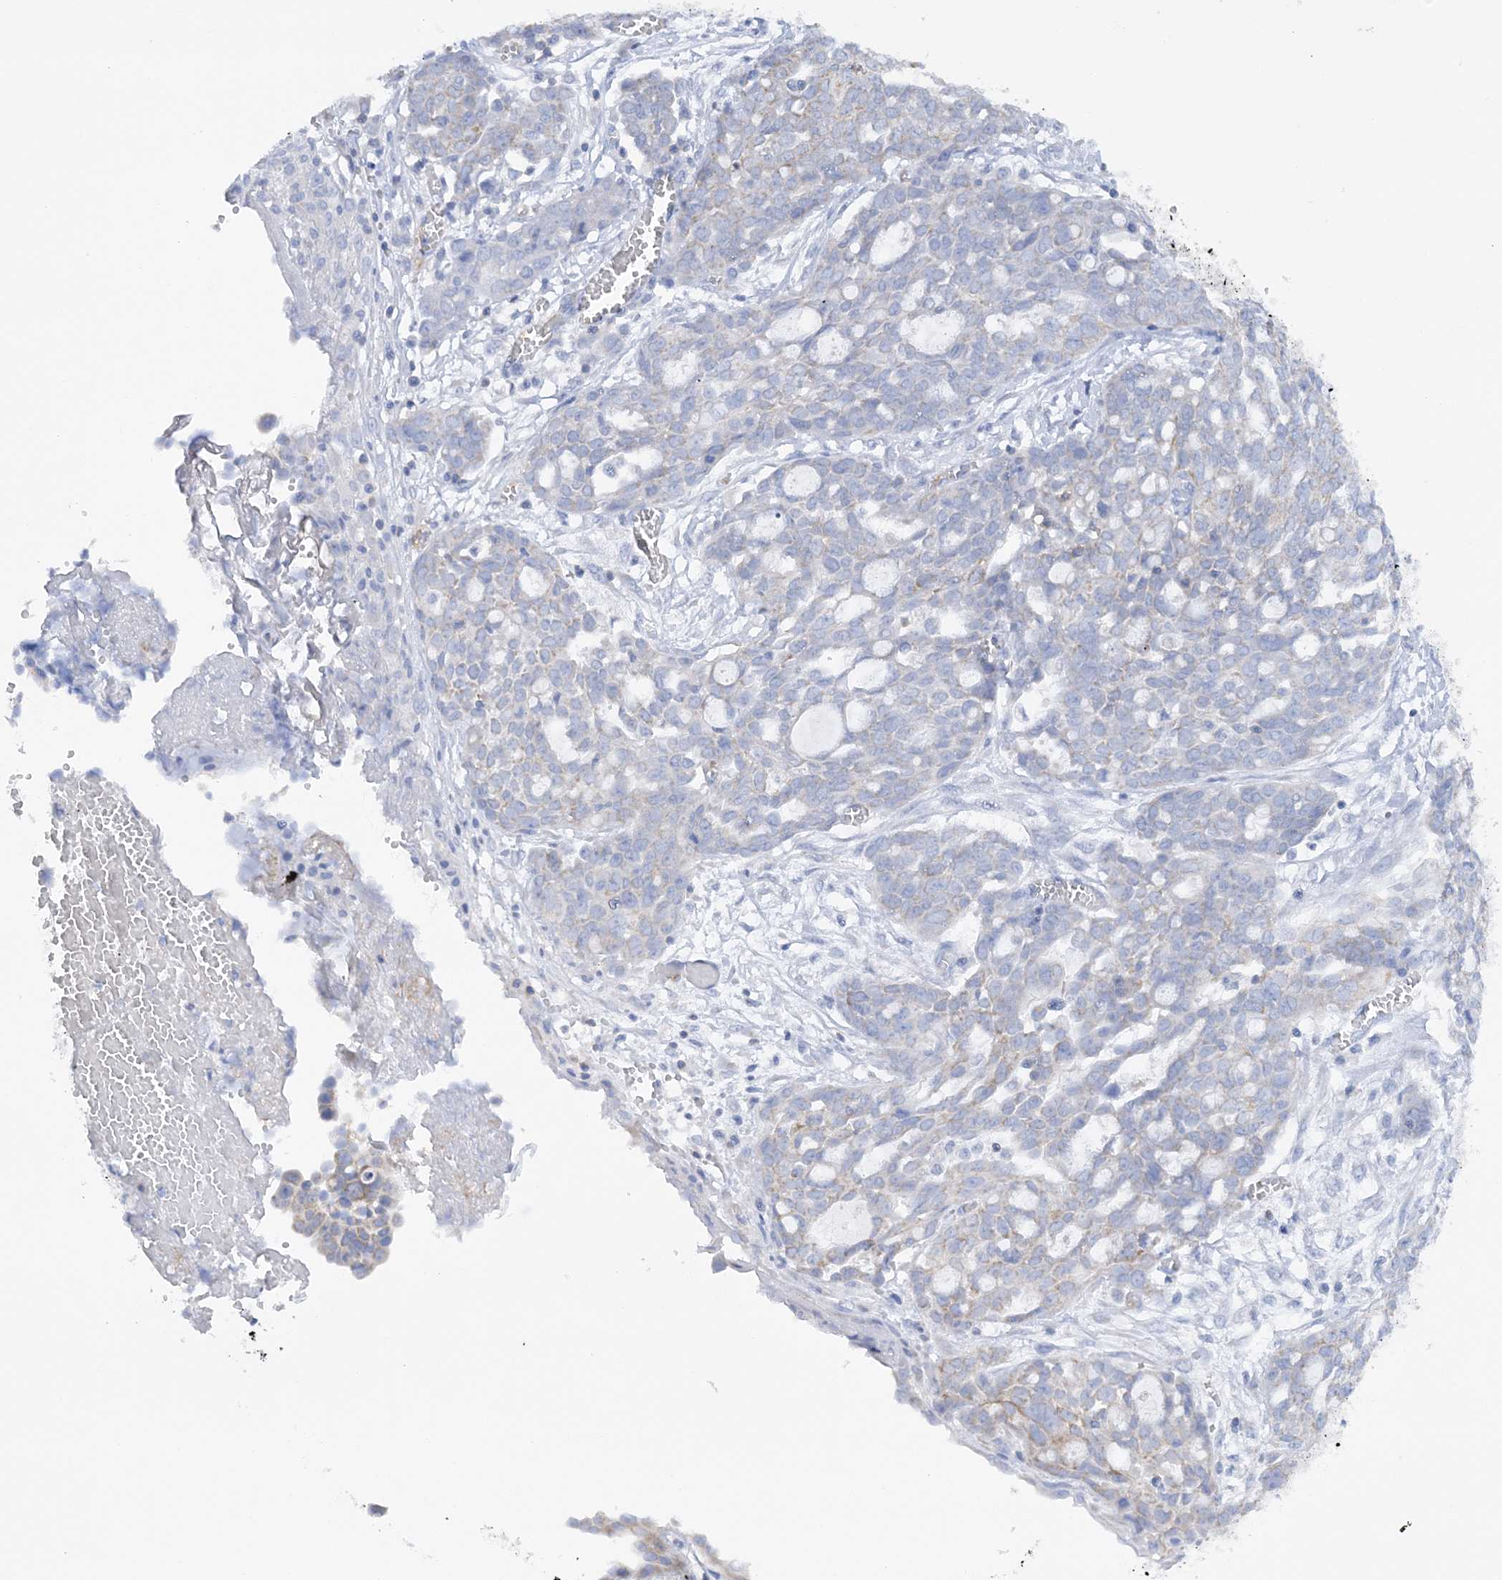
{"staining": {"intensity": "negative", "quantity": "none", "location": "none"}, "tissue": "ovarian cancer", "cell_type": "Tumor cells", "image_type": "cancer", "snomed": [{"axis": "morphology", "description": "Cystadenocarcinoma, serous, NOS"}, {"axis": "topography", "description": "Soft tissue"}, {"axis": "topography", "description": "Ovary"}], "caption": "DAB (3,3'-diaminobenzidine) immunohistochemical staining of ovarian serous cystadenocarcinoma demonstrates no significant positivity in tumor cells. The staining is performed using DAB (3,3'-diaminobenzidine) brown chromogen with nuclei counter-stained in using hematoxylin.", "gene": "TTC32", "patient": {"sex": "female", "age": 57}}